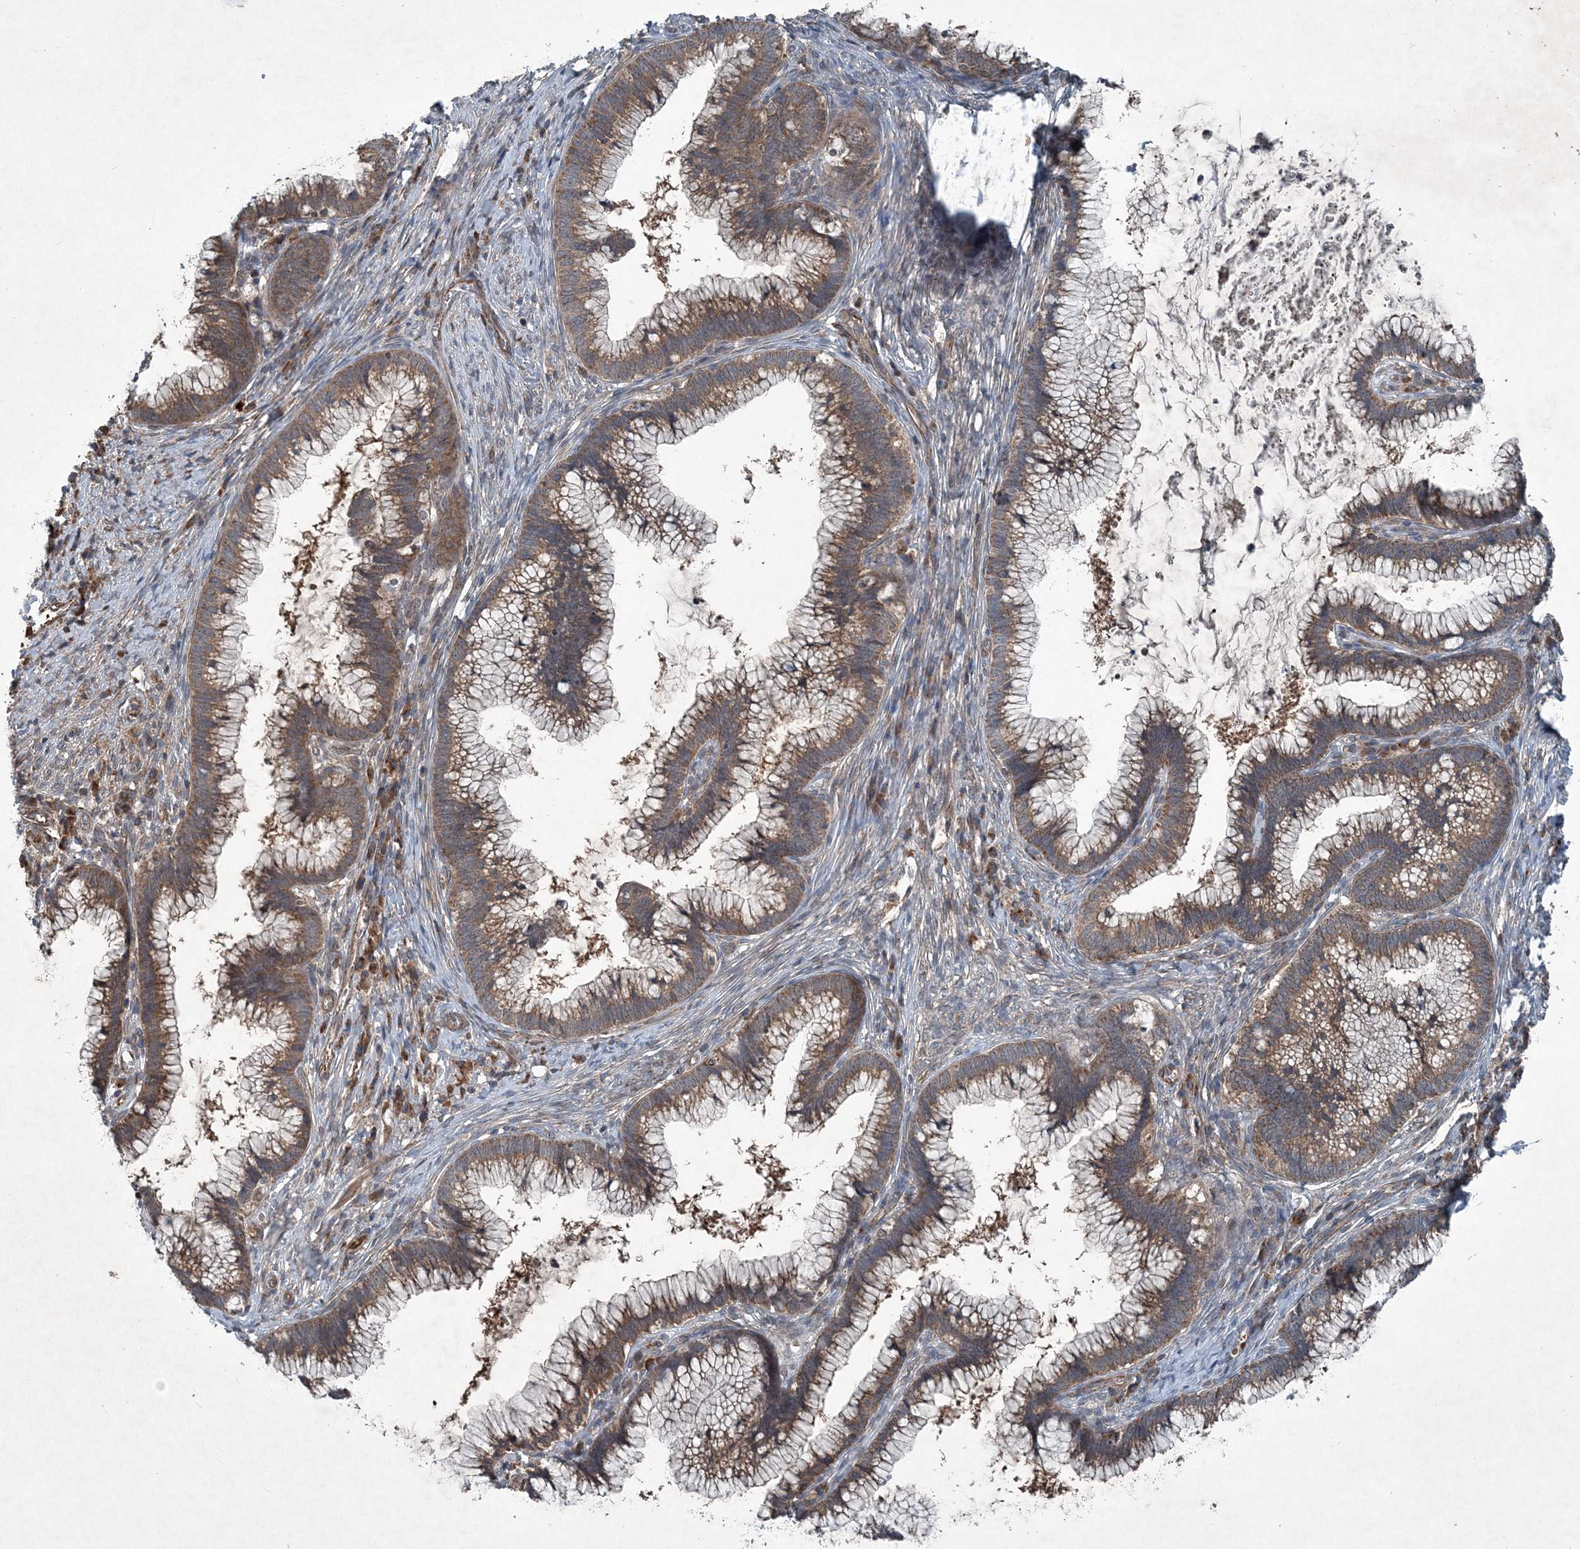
{"staining": {"intensity": "moderate", "quantity": ">75%", "location": "cytoplasmic/membranous"}, "tissue": "cervical cancer", "cell_type": "Tumor cells", "image_type": "cancer", "snomed": [{"axis": "morphology", "description": "Adenocarcinoma, NOS"}, {"axis": "topography", "description": "Cervix"}], "caption": "Cervical cancer (adenocarcinoma) stained with a protein marker displays moderate staining in tumor cells.", "gene": "NDUFA2", "patient": {"sex": "female", "age": 36}}